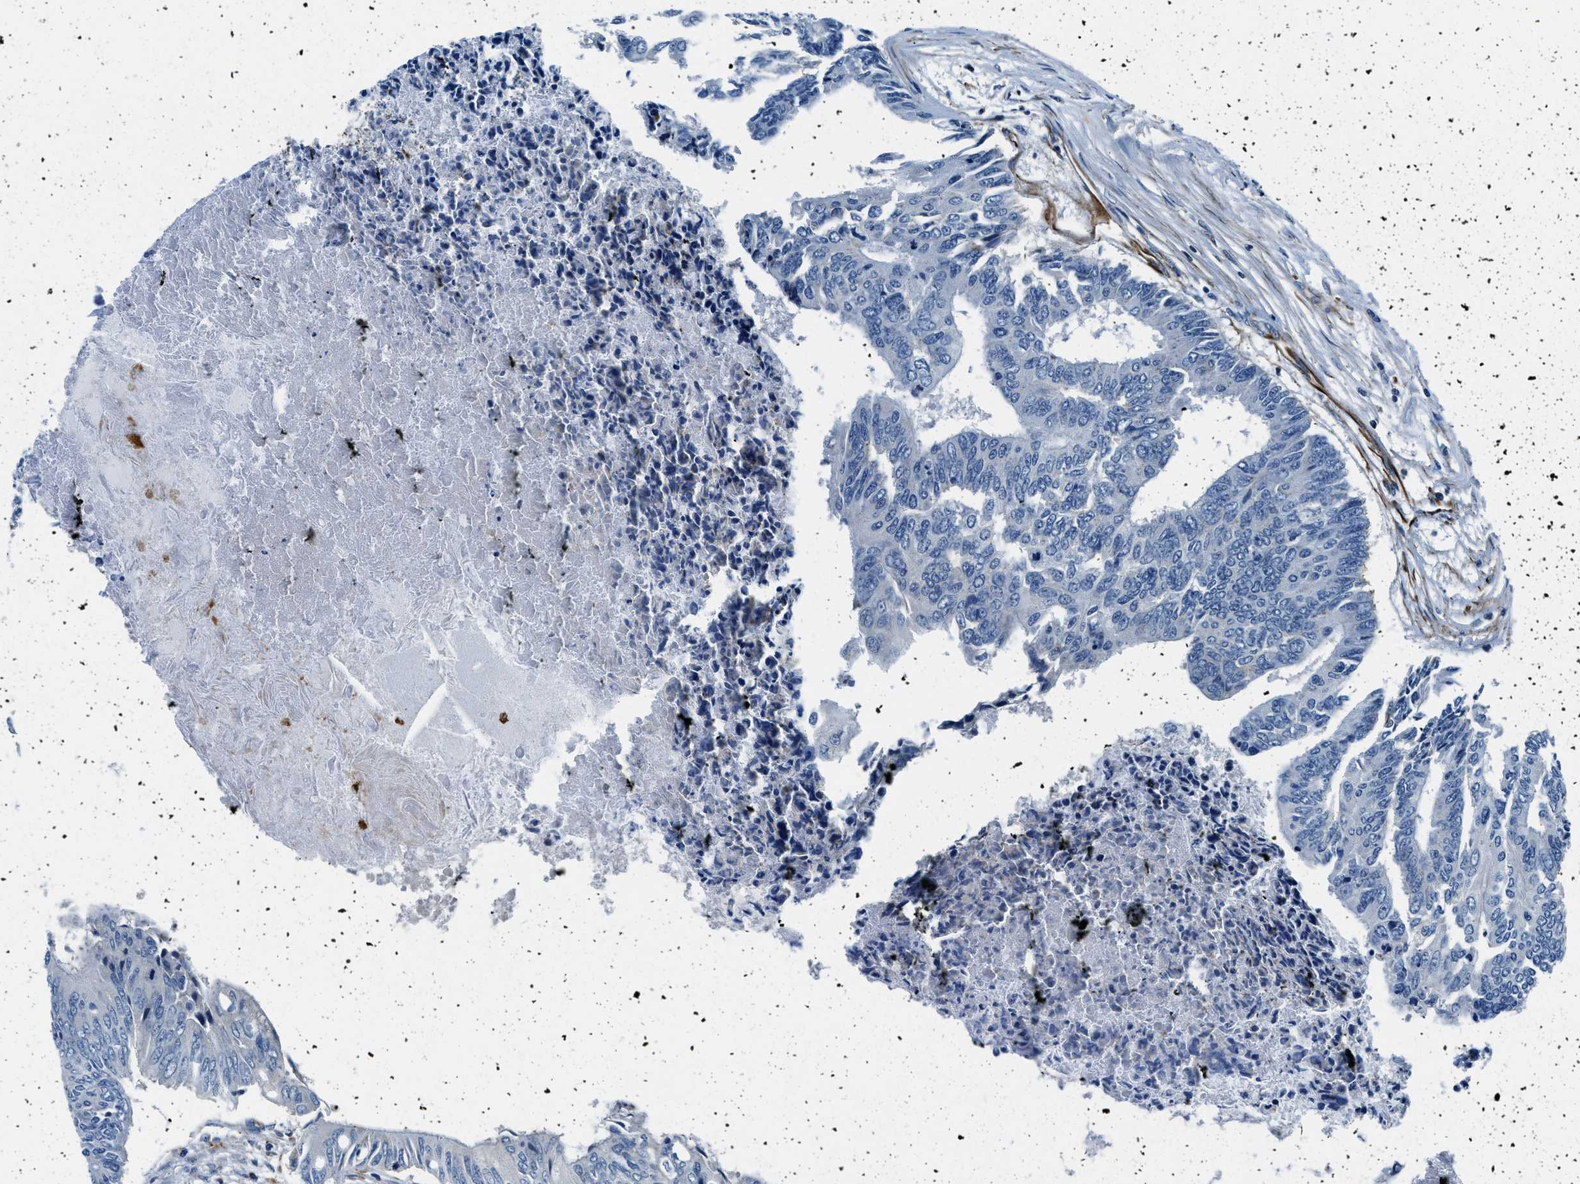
{"staining": {"intensity": "negative", "quantity": "none", "location": "none"}, "tissue": "colorectal cancer", "cell_type": "Tumor cells", "image_type": "cancer", "snomed": [{"axis": "morphology", "description": "Adenocarcinoma, NOS"}, {"axis": "topography", "description": "Rectum"}], "caption": "IHC image of neoplastic tissue: human adenocarcinoma (colorectal) stained with DAB demonstrates no significant protein positivity in tumor cells. (Stains: DAB (3,3'-diaminobenzidine) immunohistochemistry (IHC) with hematoxylin counter stain, Microscopy: brightfield microscopy at high magnification).", "gene": "GNS", "patient": {"sex": "male", "age": 63}}